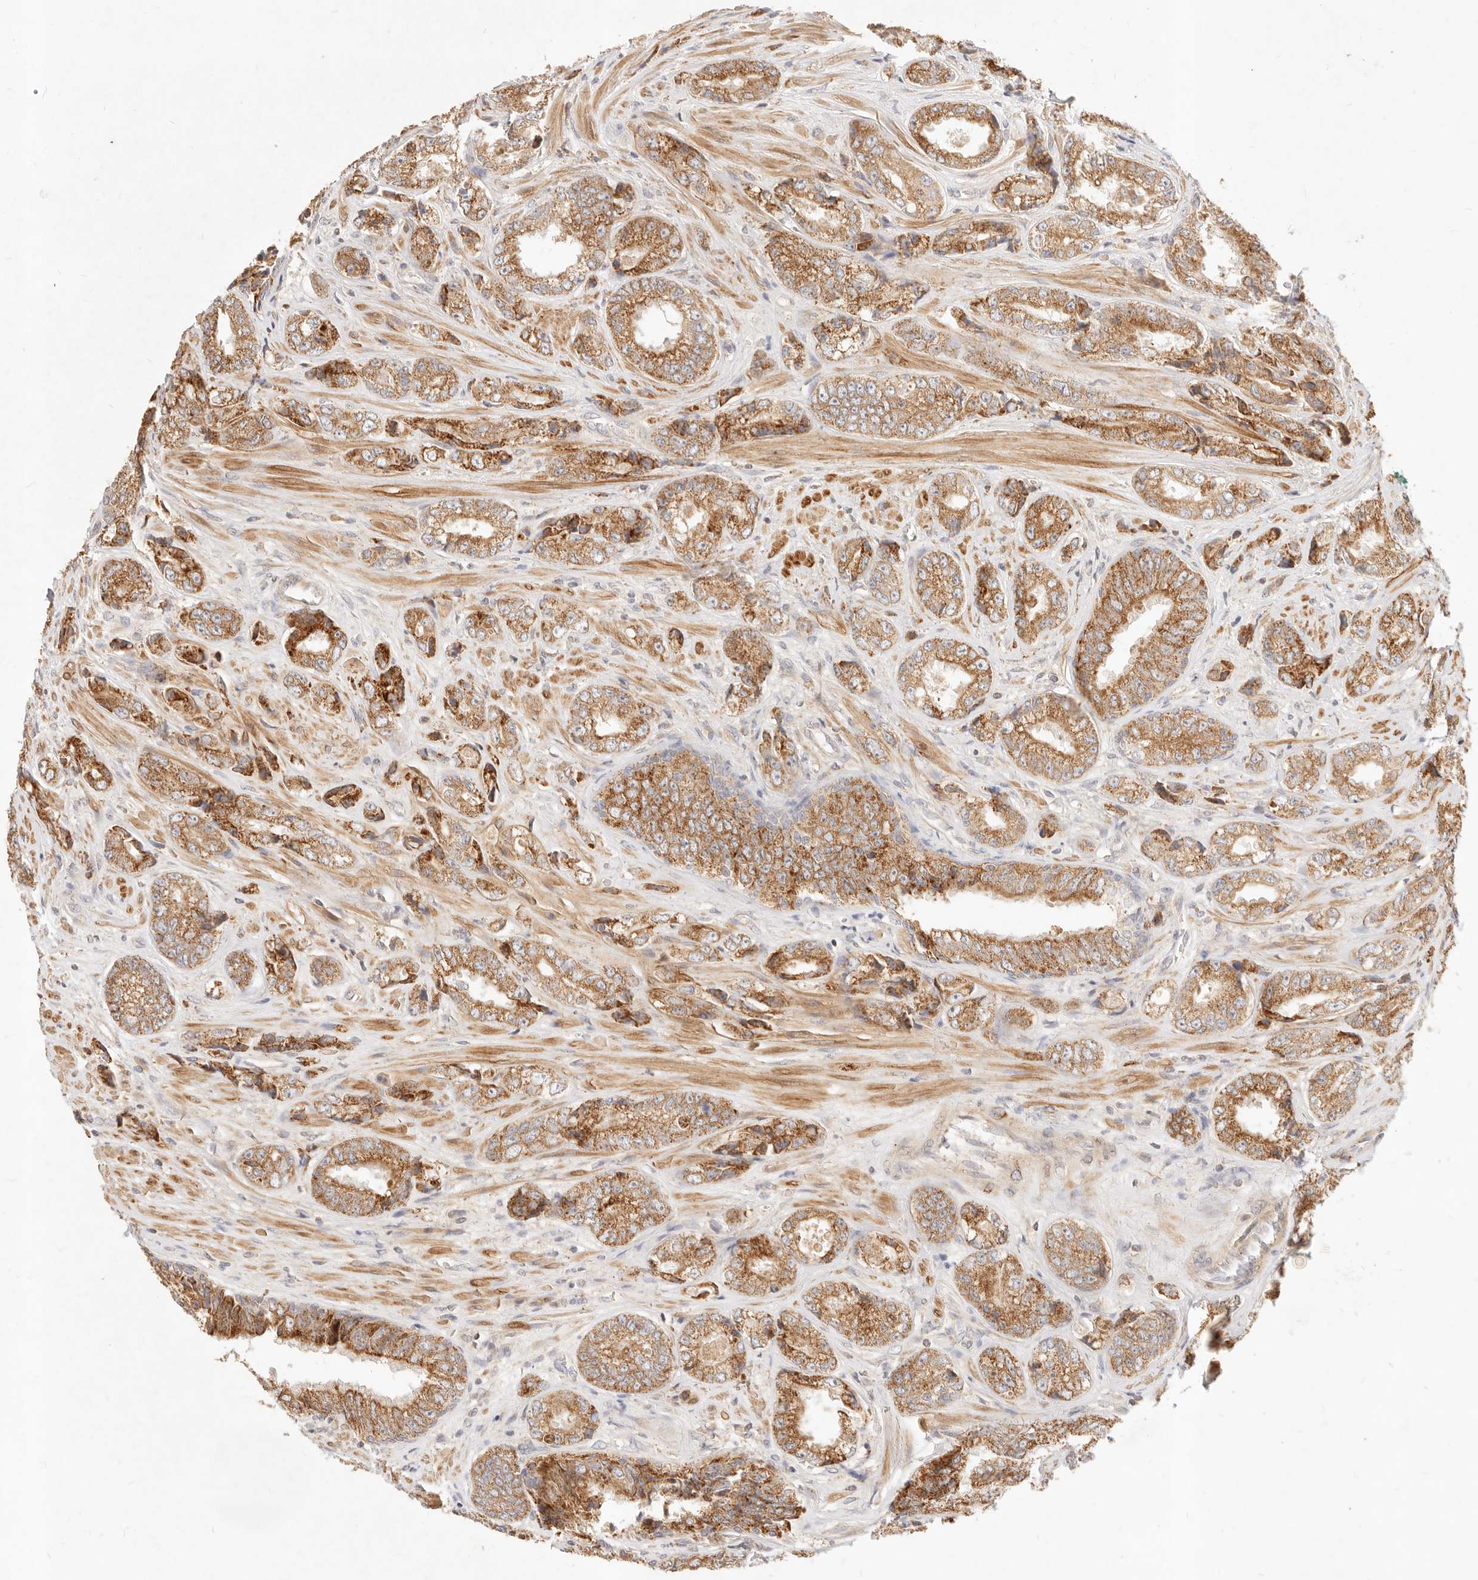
{"staining": {"intensity": "moderate", "quantity": ">75%", "location": "cytoplasmic/membranous"}, "tissue": "prostate cancer", "cell_type": "Tumor cells", "image_type": "cancer", "snomed": [{"axis": "morphology", "description": "Adenocarcinoma, High grade"}, {"axis": "topography", "description": "Prostate"}], "caption": "Immunohistochemical staining of human prostate cancer displays moderate cytoplasmic/membranous protein positivity in approximately >75% of tumor cells.", "gene": "RUBCNL", "patient": {"sex": "male", "age": 61}}